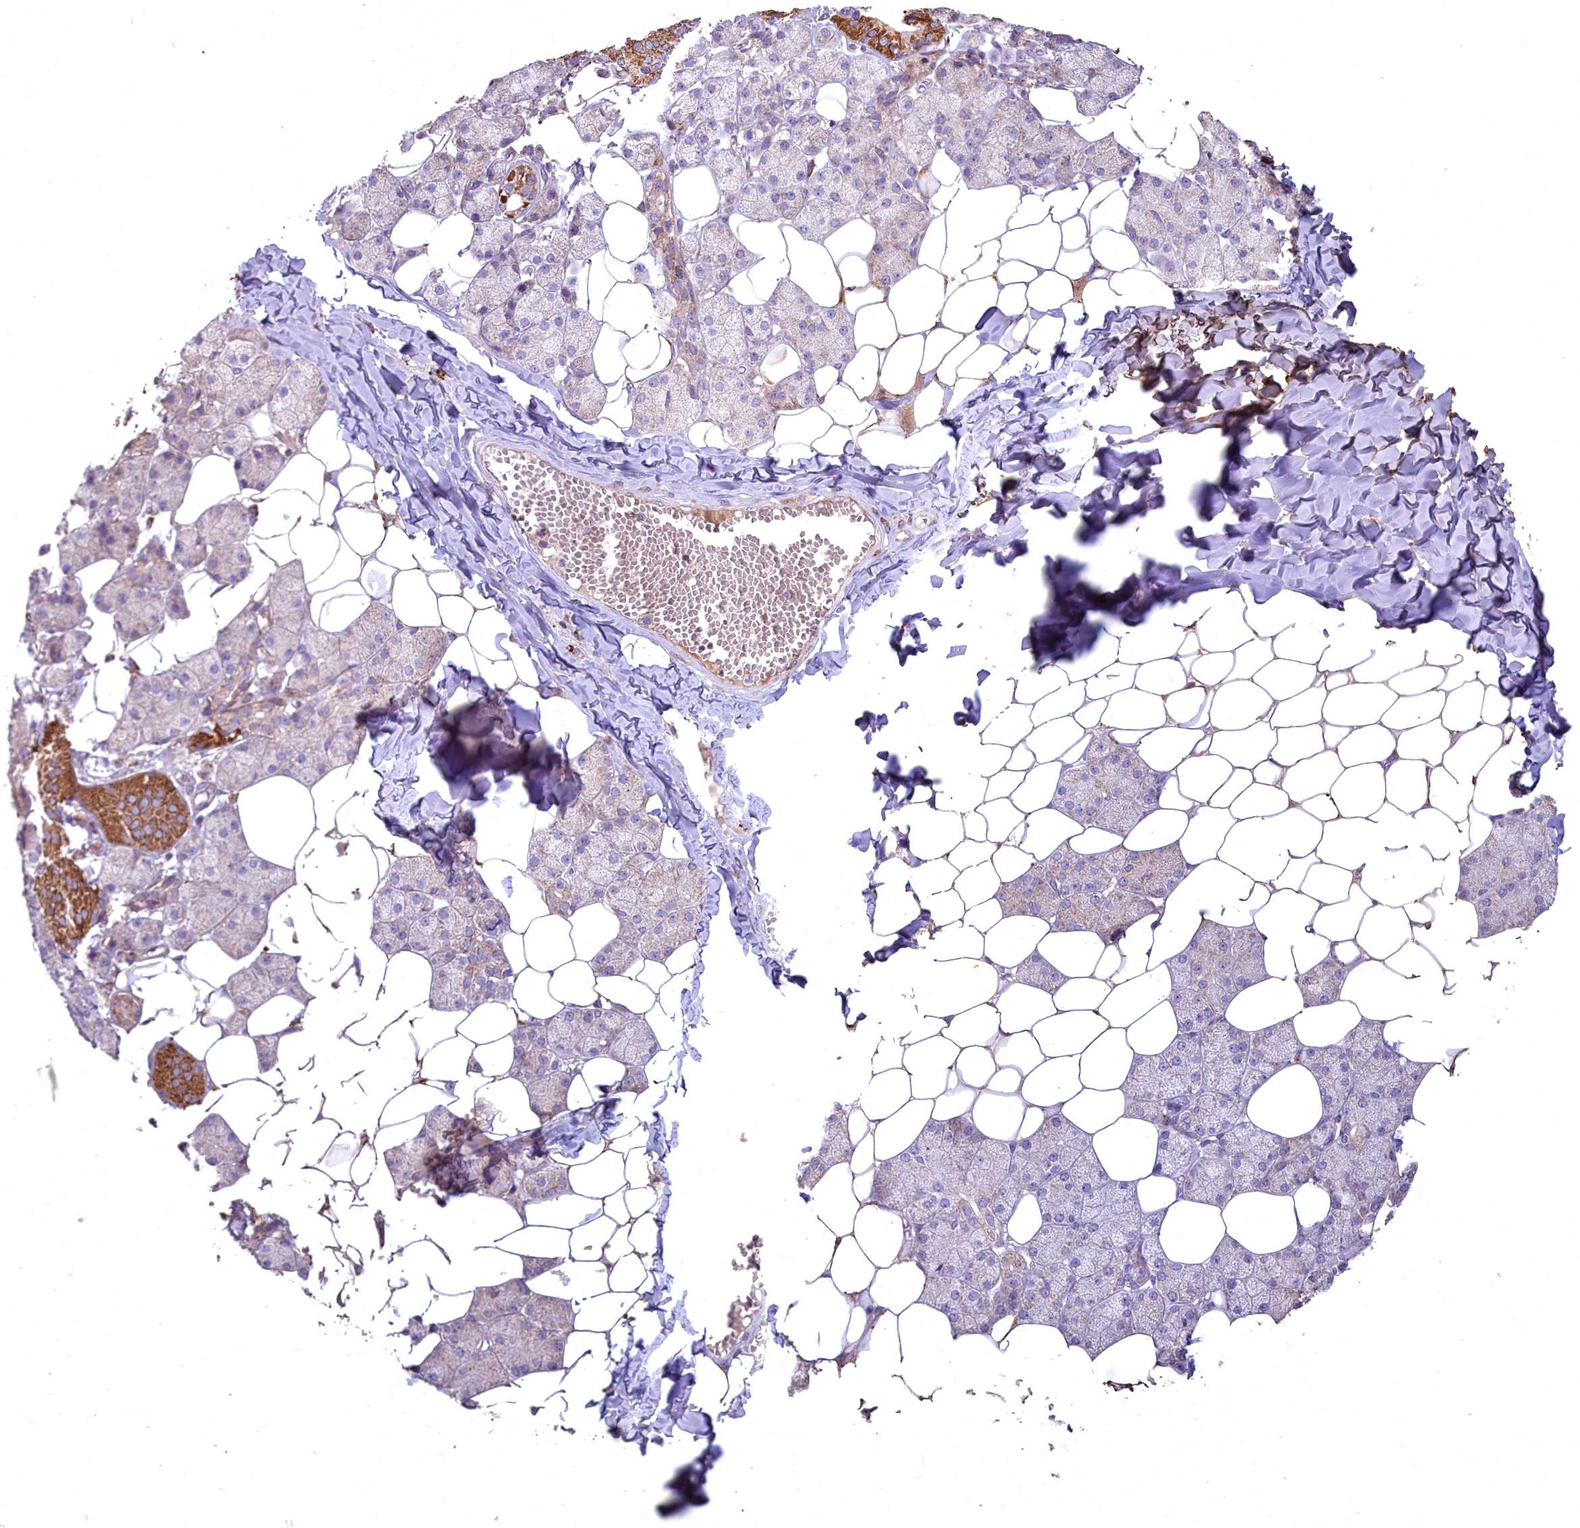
{"staining": {"intensity": "strong", "quantity": "<25%", "location": "cytoplasmic/membranous"}, "tissue": "salivary gland", "cell_type": "Glandular cells", "image_type": "normal", "snomed": [{"axis": "morphology", "description": "Normal tissue, NOS"}, {"axis": "topography", "description": "Salivary gland"}], "caption": "Glandular cells show medium levels of strong cytoplasmic/membranous expression in about <25% of cells in unremarkable human salivary gland.", "gene": "COX11", "patient": {"sex": "female", "age": 33}}